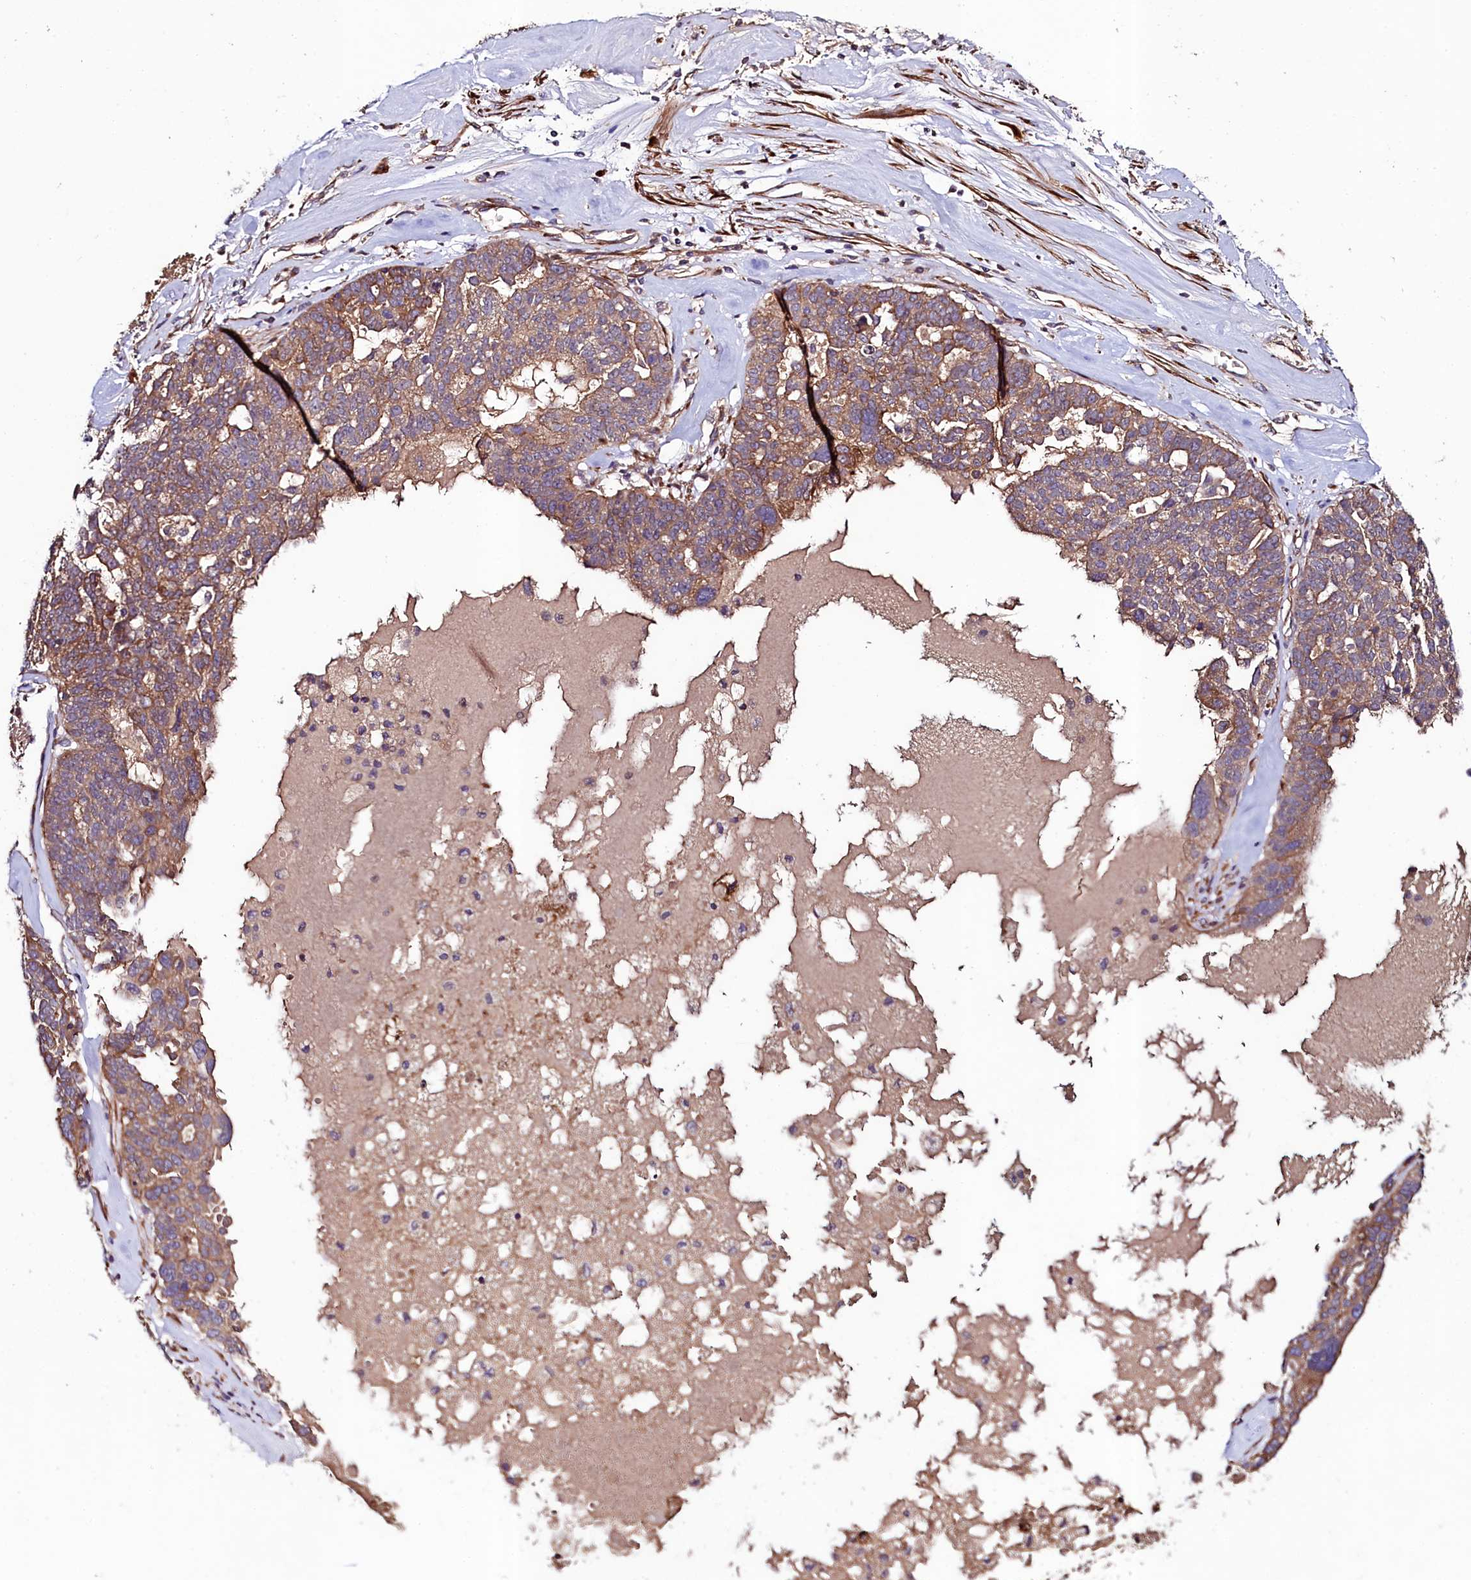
{"staining": {"intensity": "moderate", "quantity": "25%-75%", "location": "cytoplasmic/membranous"}, "tissue": "ovarian cancer", "cell_type": "Tumor cells", "image_type": "cancer", "snomed": [{"axis": "morphology", "description": "Cystadenocarcinoma, serous, NOS"}, {"axis": "topography", "description": "Ovary"}], "caption": "Brown immunohistochemical staining in human ovarian cancer displays moderate cytoplasmic/membranous staining in approximately 25%-75% of tumor cells.", "gene": "CCDC102A", "patient": {"sex": "female", "age": 59}}